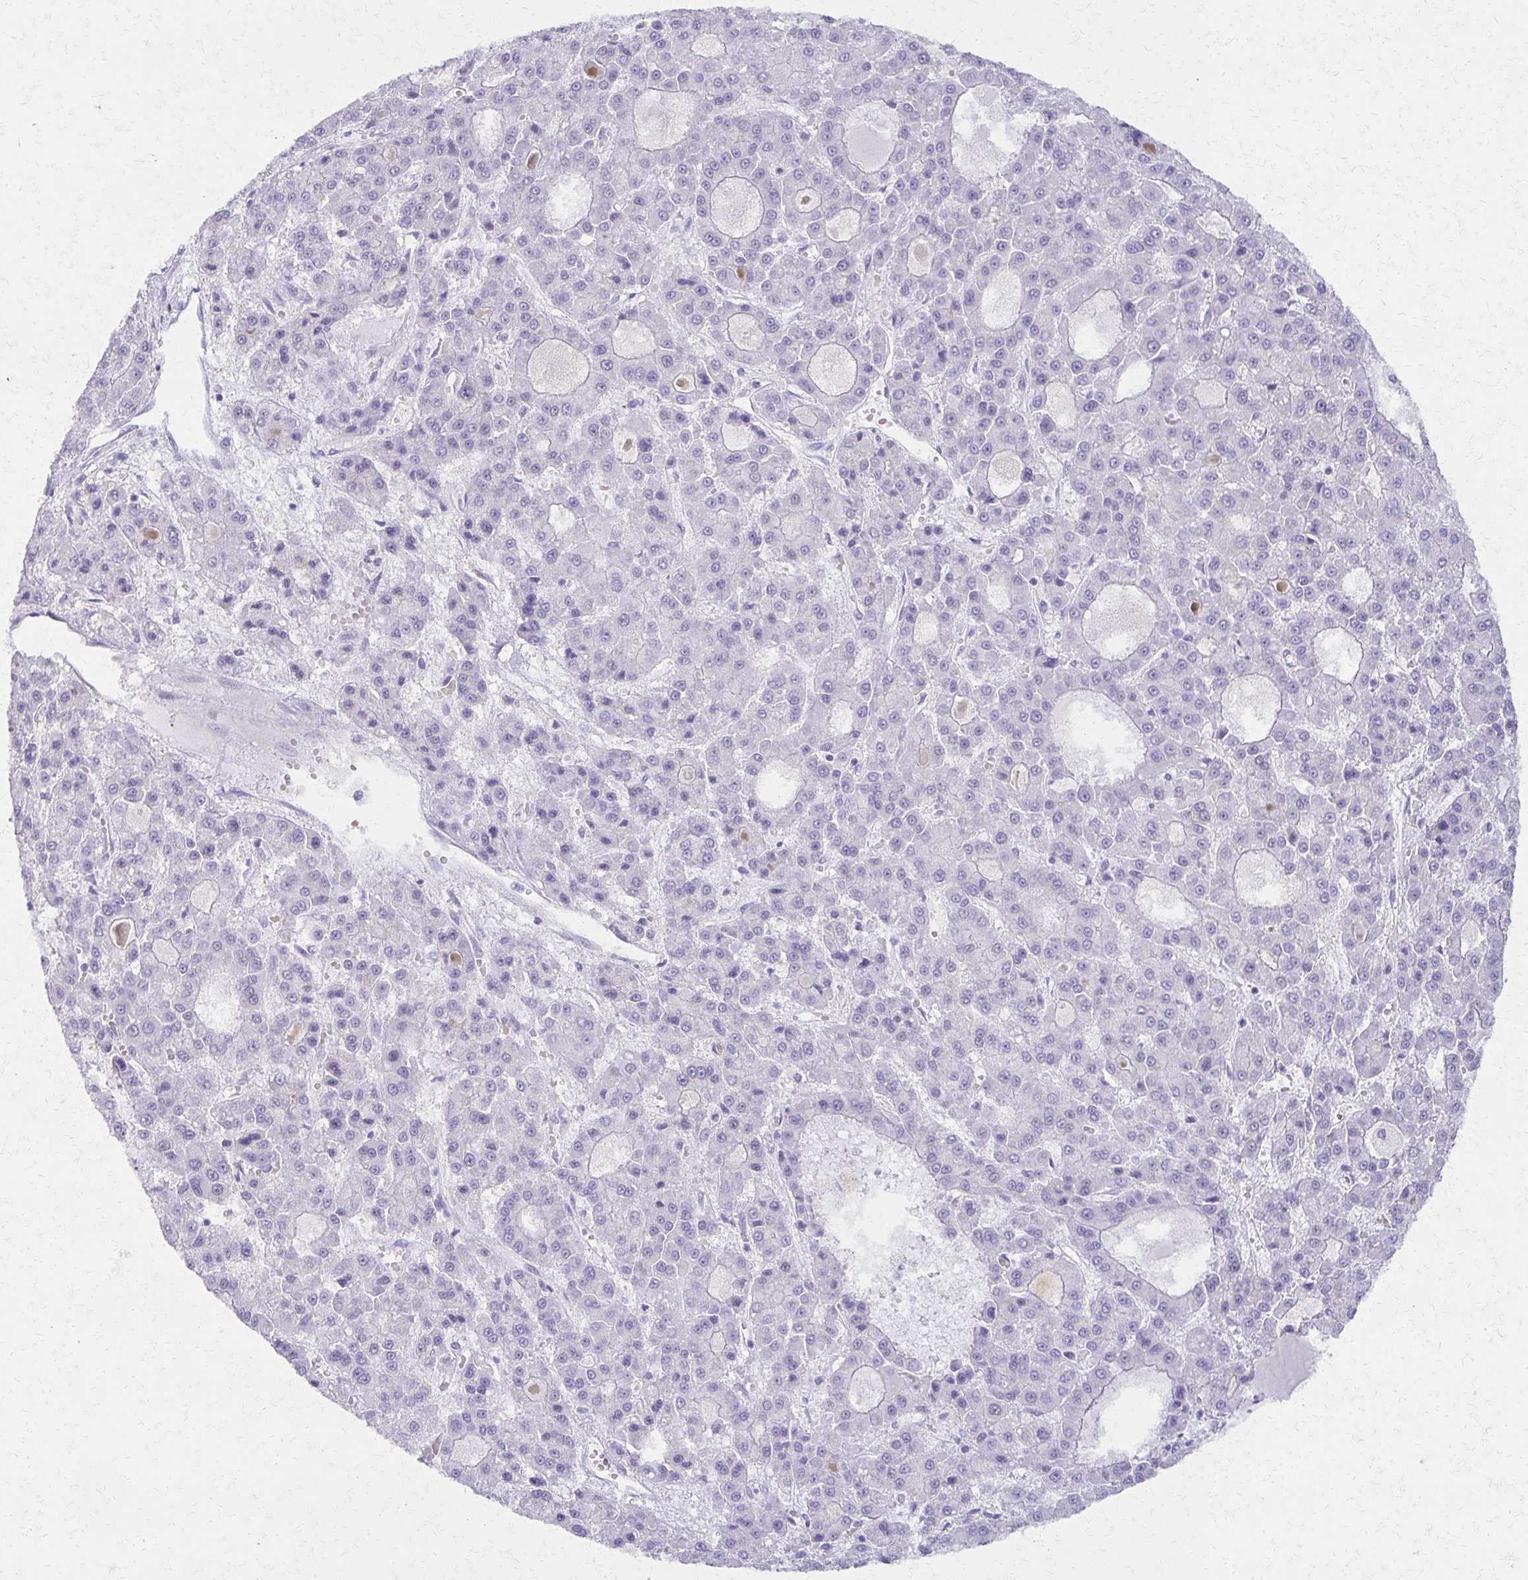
{"staining": {"intensity": "negative", "quantity": "none", "location": "none"}, "tissue": "liver cancer", "cell_type": "Tumor cells", "image_type": "cancer", "snomed": [{"axis": "morphology", "description": "Carcinoma, Hepatocellular, NOS"}, {"axis": "topography", "description": "Liver"}], "caption": "Micrograph shows no significant protein positivity in tumor cells of liver hepatocellular carcinoma.", "gene": "MORC4", "patient": {"sex": "male", "age": 70}}